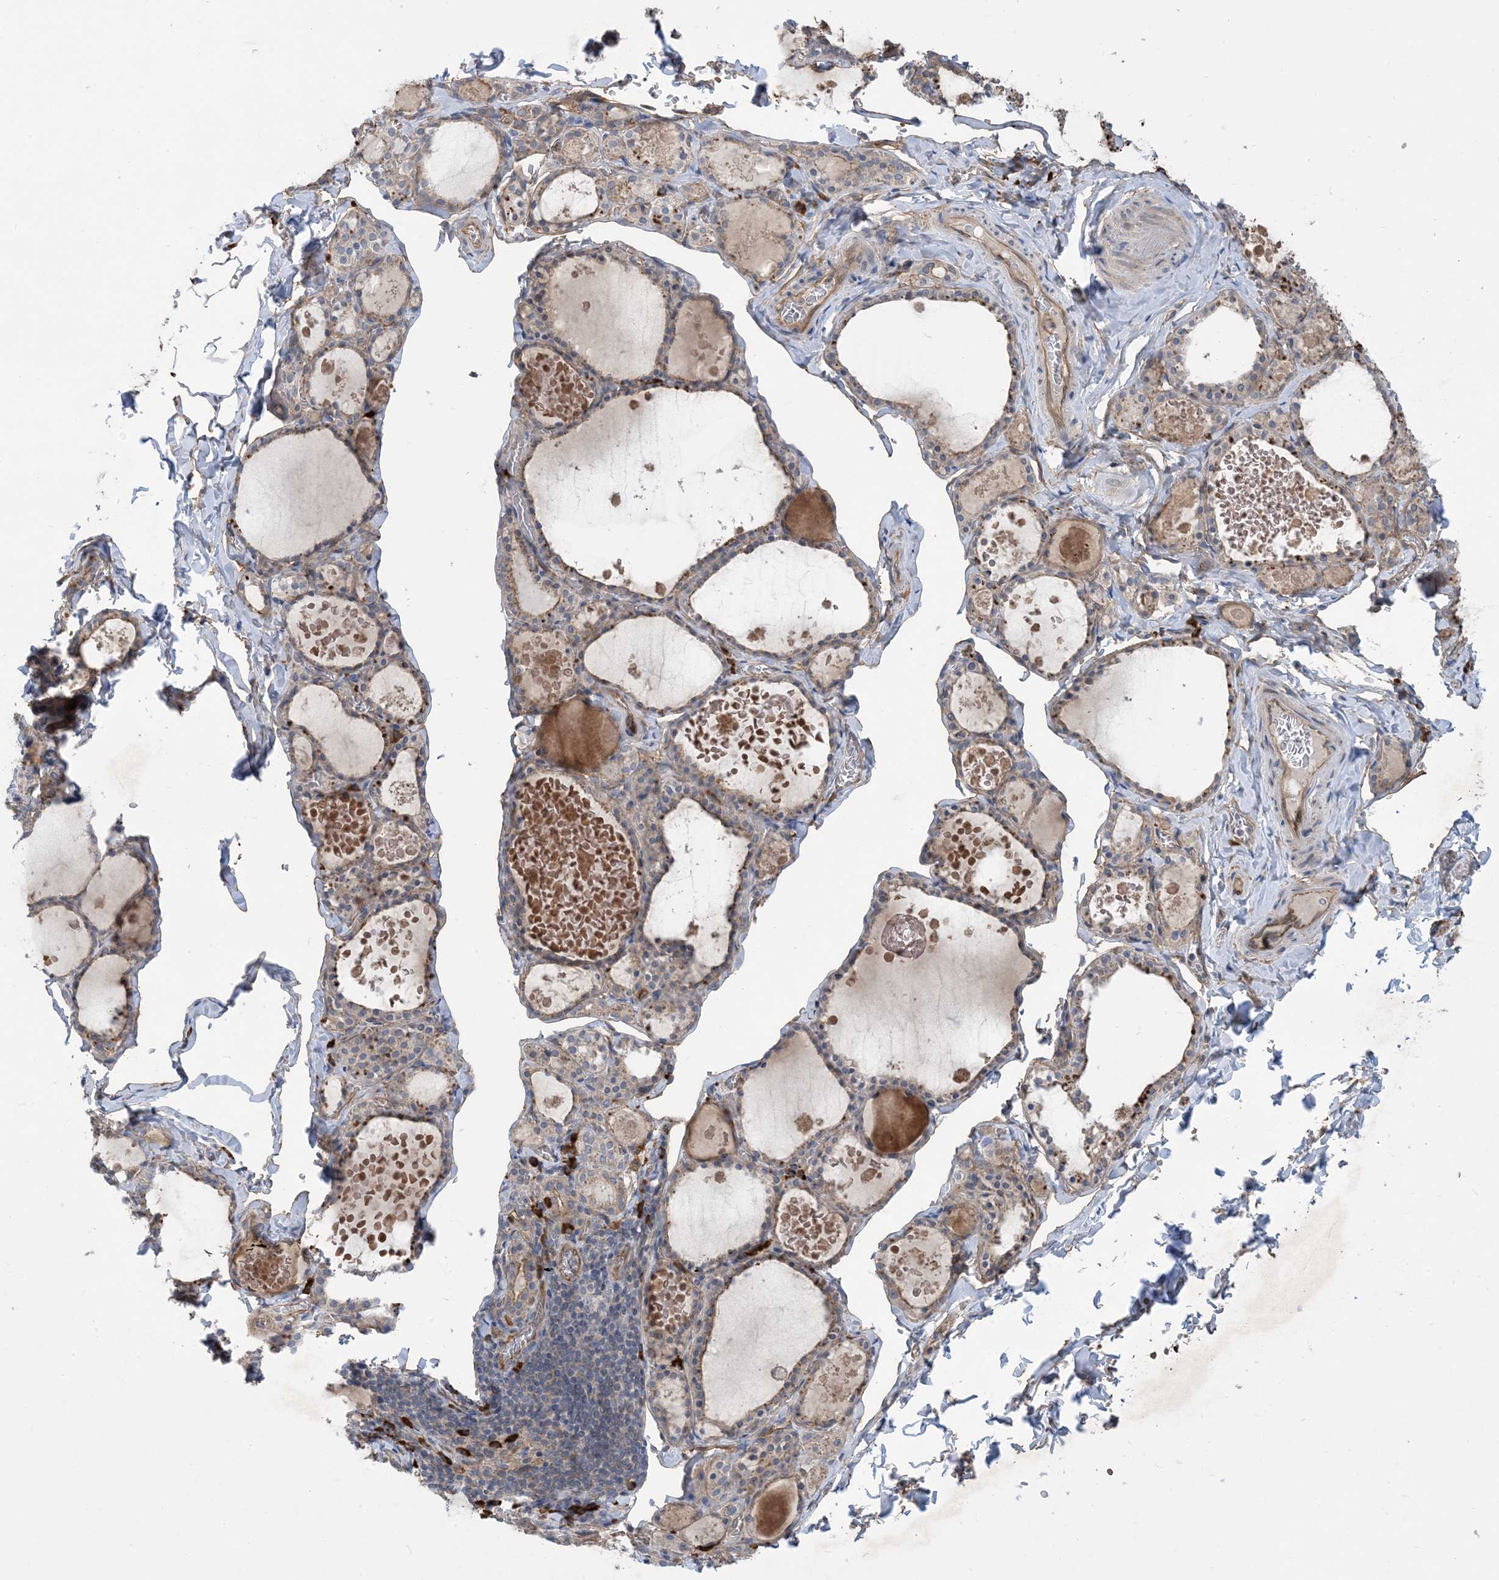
{"staining": {"intensity": "moderate", "quantity": "25%-75%", "location": "cytoplasmic/membranous"}, "tissue": "thyroid gland", "cell_type": "Glandular cells", "image_type": "normal", "snomed": [{"axis": "morphology", "description": "Normal tissue, NOS"}, {"axis": "topography", "description": "Thyroid gland"}], "caption": "High-magnification brightfield microscopy of benign thyroid gland stained with DAB (brown) and counterstained with hematoxylin (blue). glandular cells exhibit moderate cytoplasmic/membranous positivity is seen in about25%-75% of cells. Using DAB (3,3'-diaminobenzidine) (brown) and hematoxylin (blue) stains, captured at high magnification using brightfield microscopy.", "gene": "AOC1", "patient": {"sex": "male", "age": 56}}